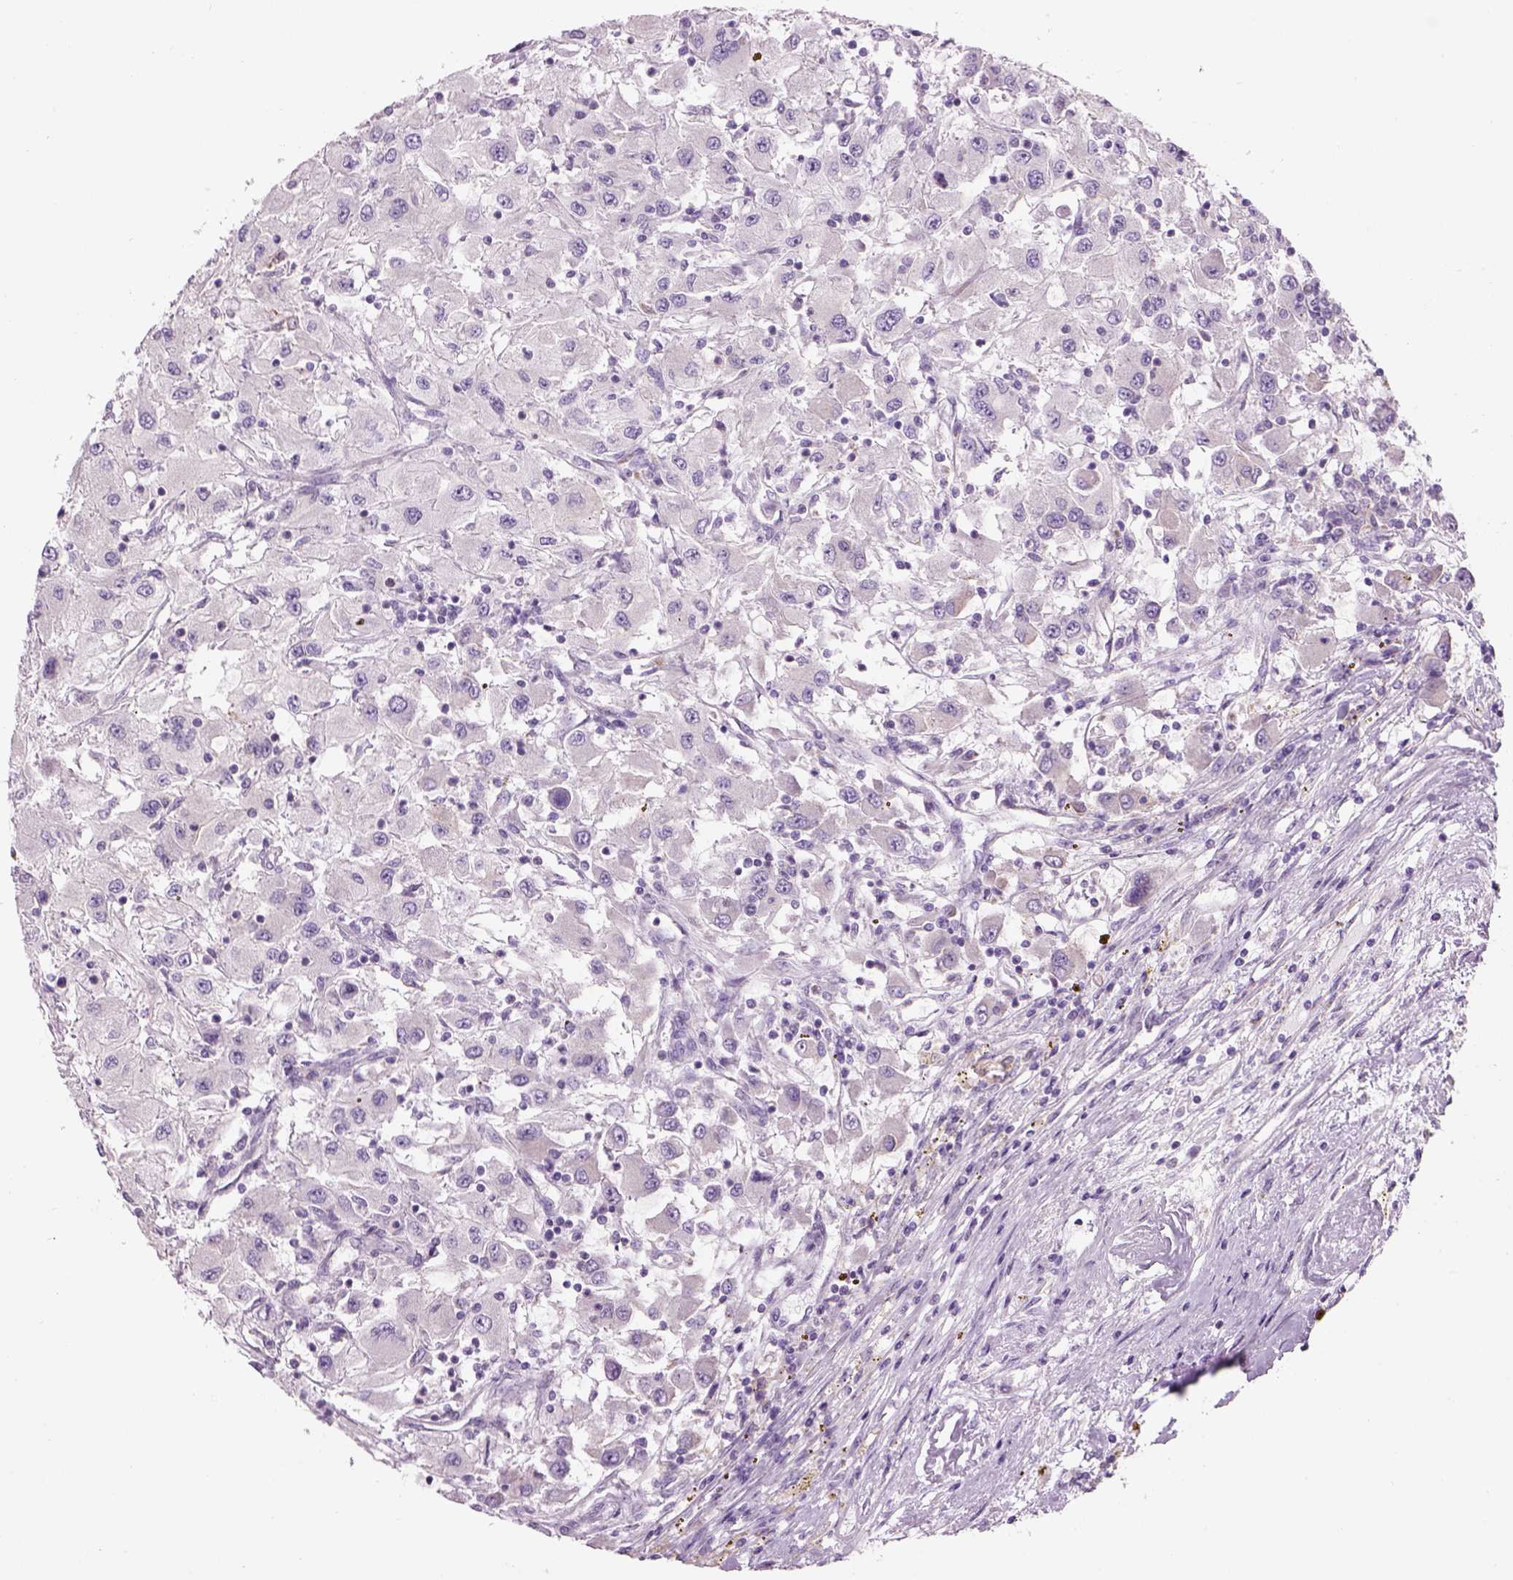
{"staining": {"intensity": "weak", "quantity": "<25%", "location": "cytoplasmic/membranous"}, "tissue": "renal cancer", "cell_type": "Tumor cells", "image_type": "cancer", "snomed": [{"axis": "morphology", "description": "Adenocarcinoma, NOS"}, {"axis": "topography", "description": "Kidney"}], "caption": "A histopathology image of adenocarcinoma (renal) stained for a protein demonstrates no brown staining in tumor cells.", "gene": "IFT52", "patient": {"sex": "female", "age": 67}}